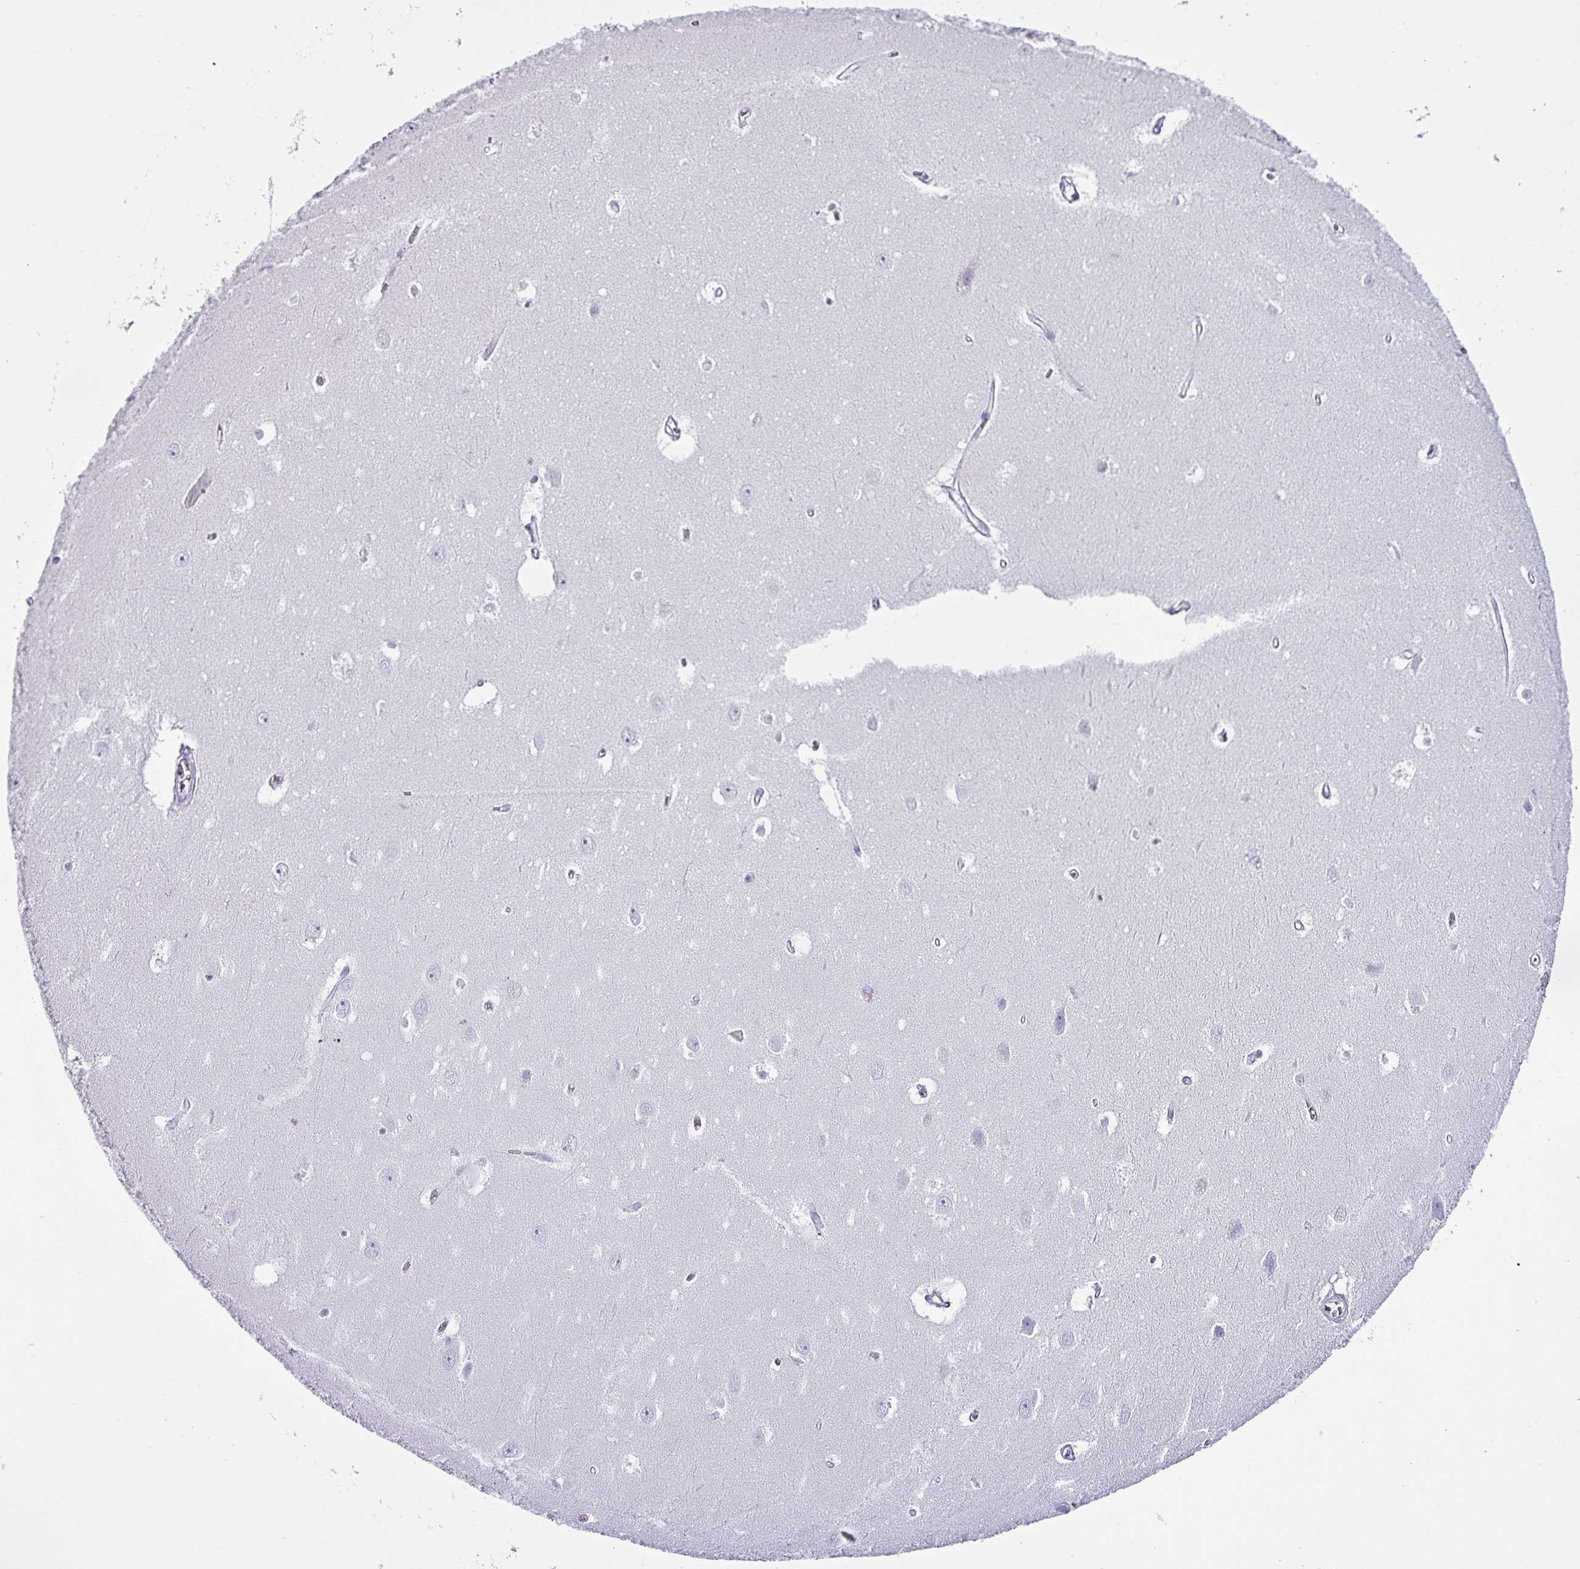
{"staining": {"intensity": "negative", "quantity": "none", "location": "none"}, "tissue": "hippocampus", "cell_type": "Glial cells", "image_type": "normal", "snomed": [{"axis": "morphology", "description": "Normal tissue, NOS"}, {"axis": "topography", "description": "Hippocampus"}], "caption": "The IHC micrograph has no significant expression in glial cells of hippocampus. (IHC, brightfield microscopy, high magnification).", "gene": "KRT6A", "patient": {"sex": "female", "age": 64}}